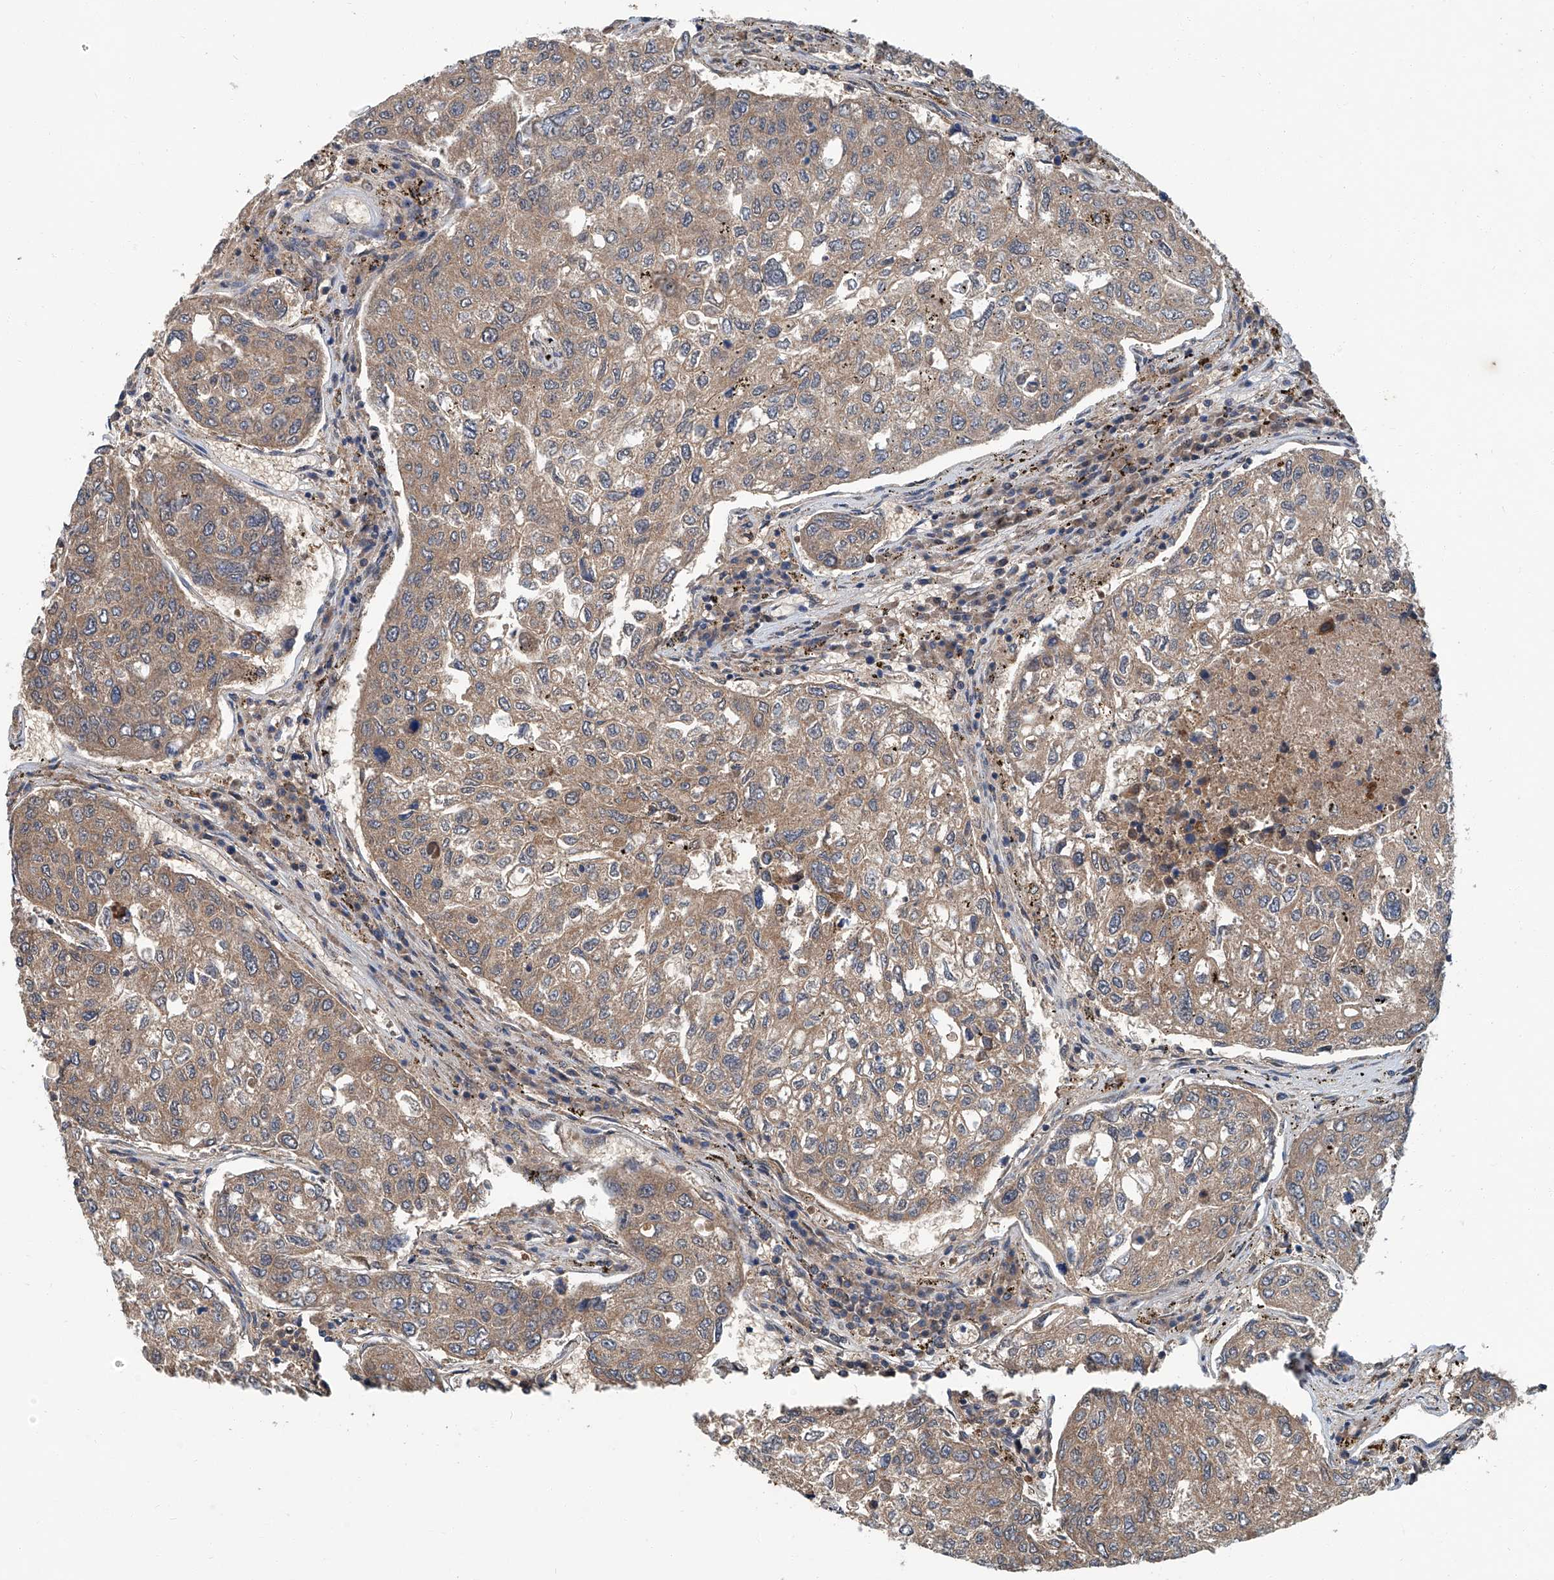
{"staining": {"intensity": "weak", "quantity": ">75%", "location": "cytoplasmic/membranous"}, "tissue": "urothelial cancer", "cell_type": "Tumor cells", "image_type": "cancer", "snomed": [{"axis": "morphology", "description": "Urothelial carcinoma, High grade"}, {"axis": "topography", "description": "Lymph node"}, {"axis": "topography", "description": "Urinary bladder"}], "caption": "Protein staining of urothelial cancer tissue demonstrates weak cytoplasmic/membranous staining in approximately >75% of tumor cells.", "gene": "CLK1", "patient": {"sex": "male", "age": 51}}